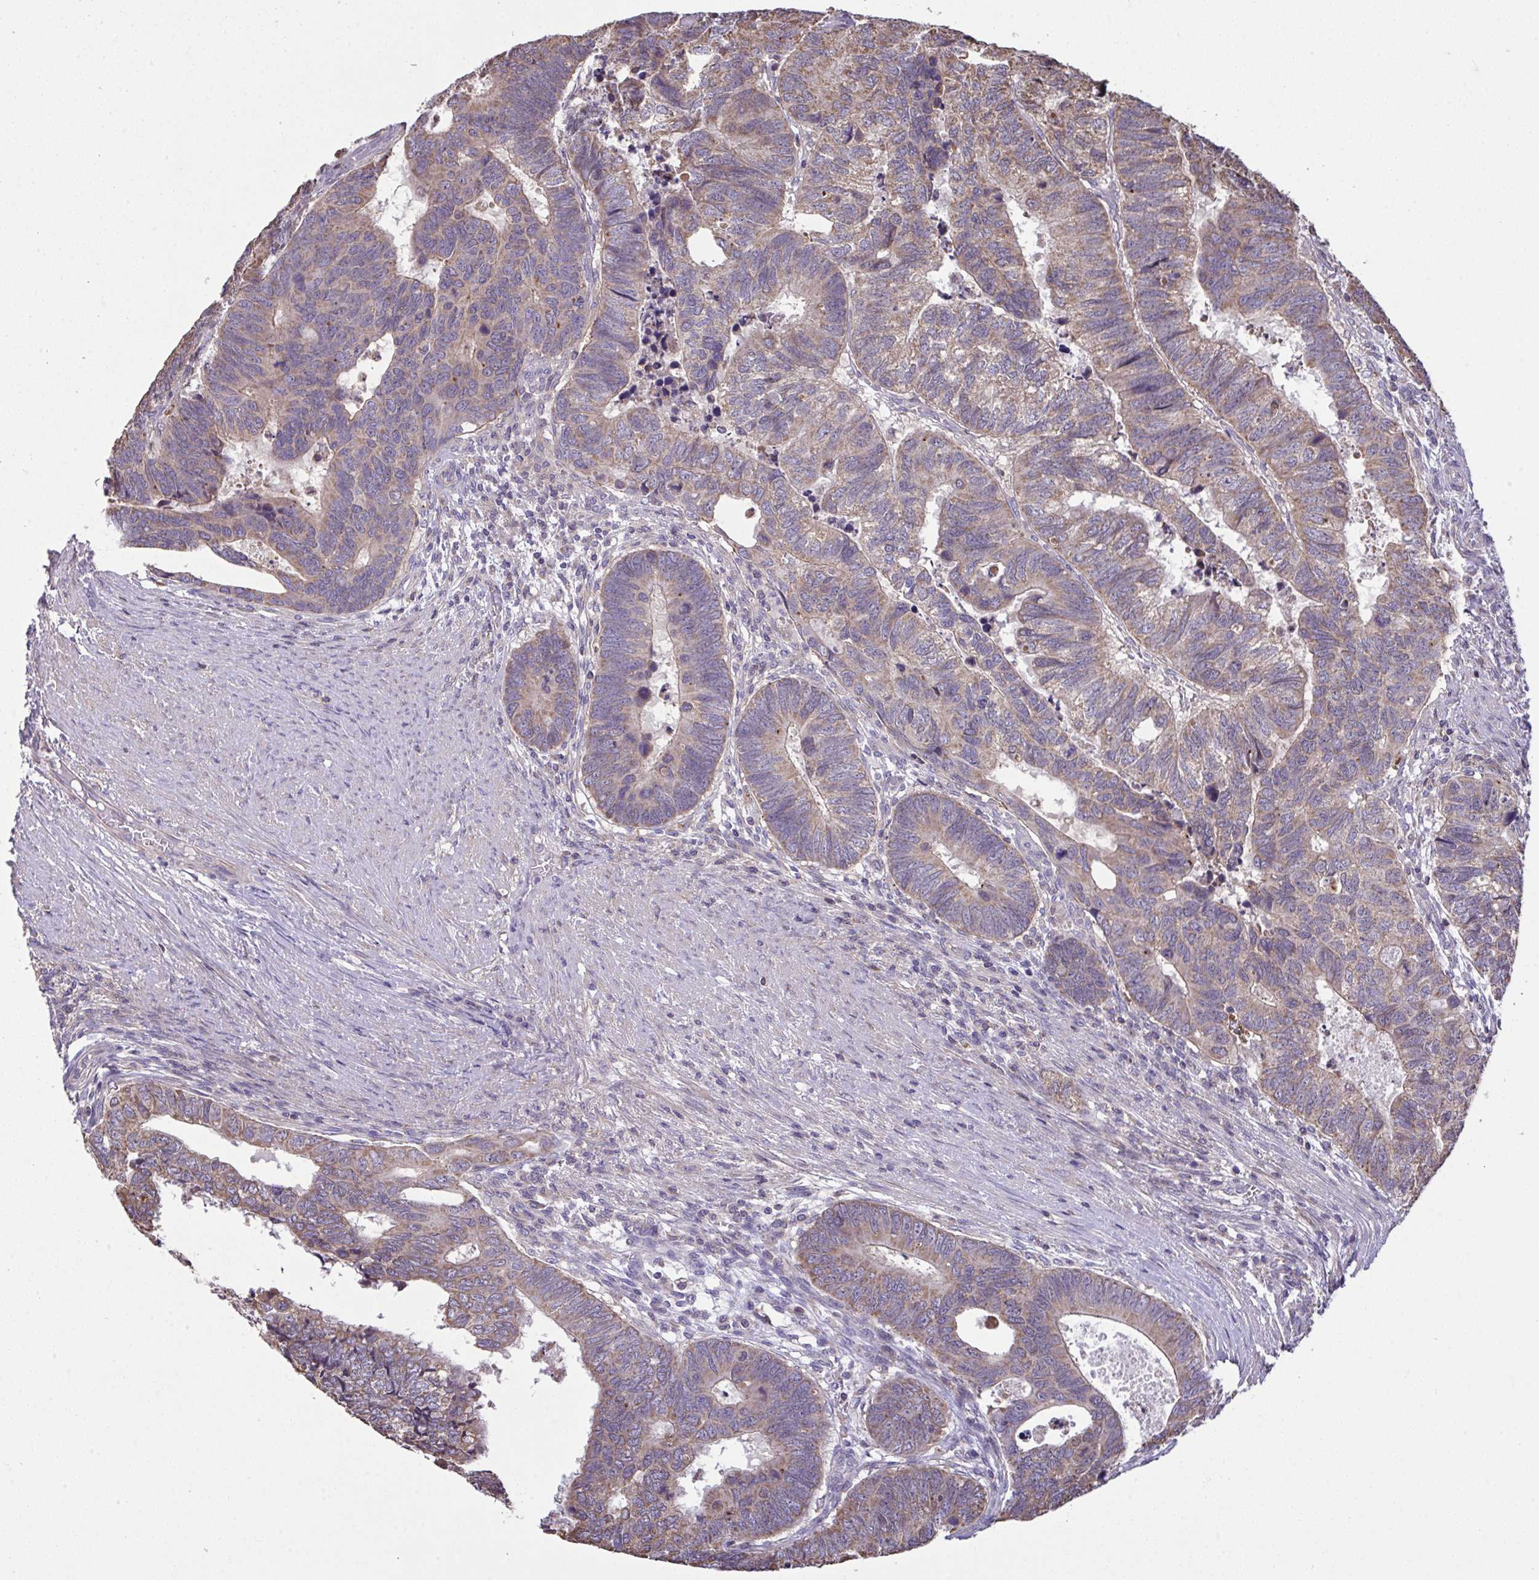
{"staining": {"intensity": "weak", "quantity": "25%-75%", "location": "cytoplasmic/membranous"}, "tissue": "colorectal cancer", "cell_type": "Tumor cells", "image_type": "cancer", "snomed": [{"axis": "morphology", "description": "Adenocarcinoma, NOS"}, {"axis": "topography", "description": "Colon"}], "caption": "Brown immunohistochemical staining in colorectal adenocarcinoma shows weak cytoplasmic/membranous positivity in approximately 25%-75% of tumor cells.", "gene": "PPM1H", "patient": {"sex": "male", "age": 62}}